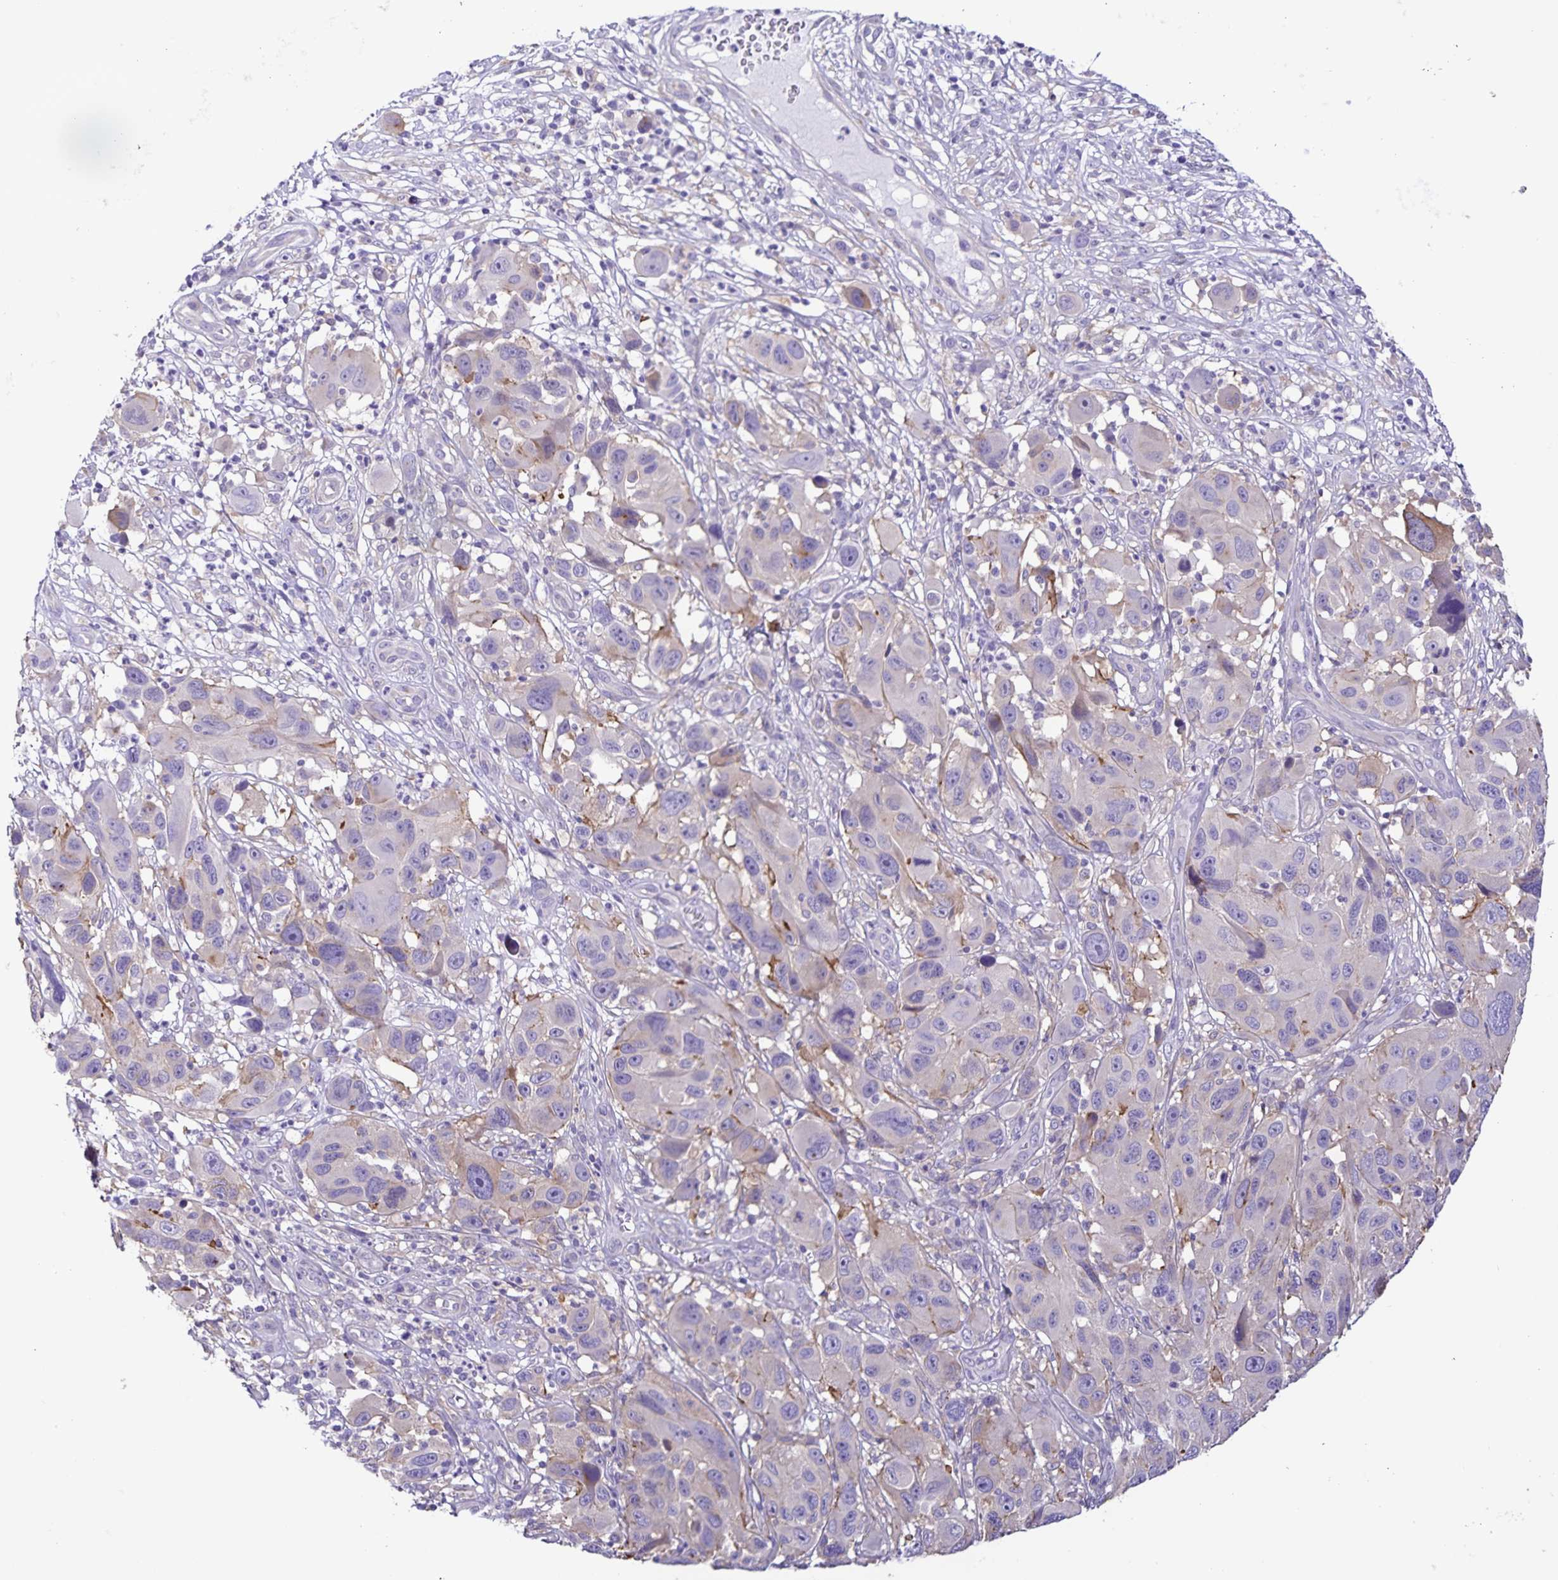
{"staining": {"intensity": "negative", "quantity": "none", "location": "none"}, "tissue": "melanoma", "cell_type": "Tumor cells", "image_type": "cancer", "snomed": [{"axis": "morphology", "description": "Malignant melanoma, NOS"}, {"axis": "topography", "description": "Skin"}], "caption": "IHC histopathology image of neoplastic tissue: malignant melanoma stained with DAB (3,3'-diaminobenzidine) reveals no significant protein expression in tumor cells.", "gene": "BOLL", "patient": {"sex": "male", "age": 53}}